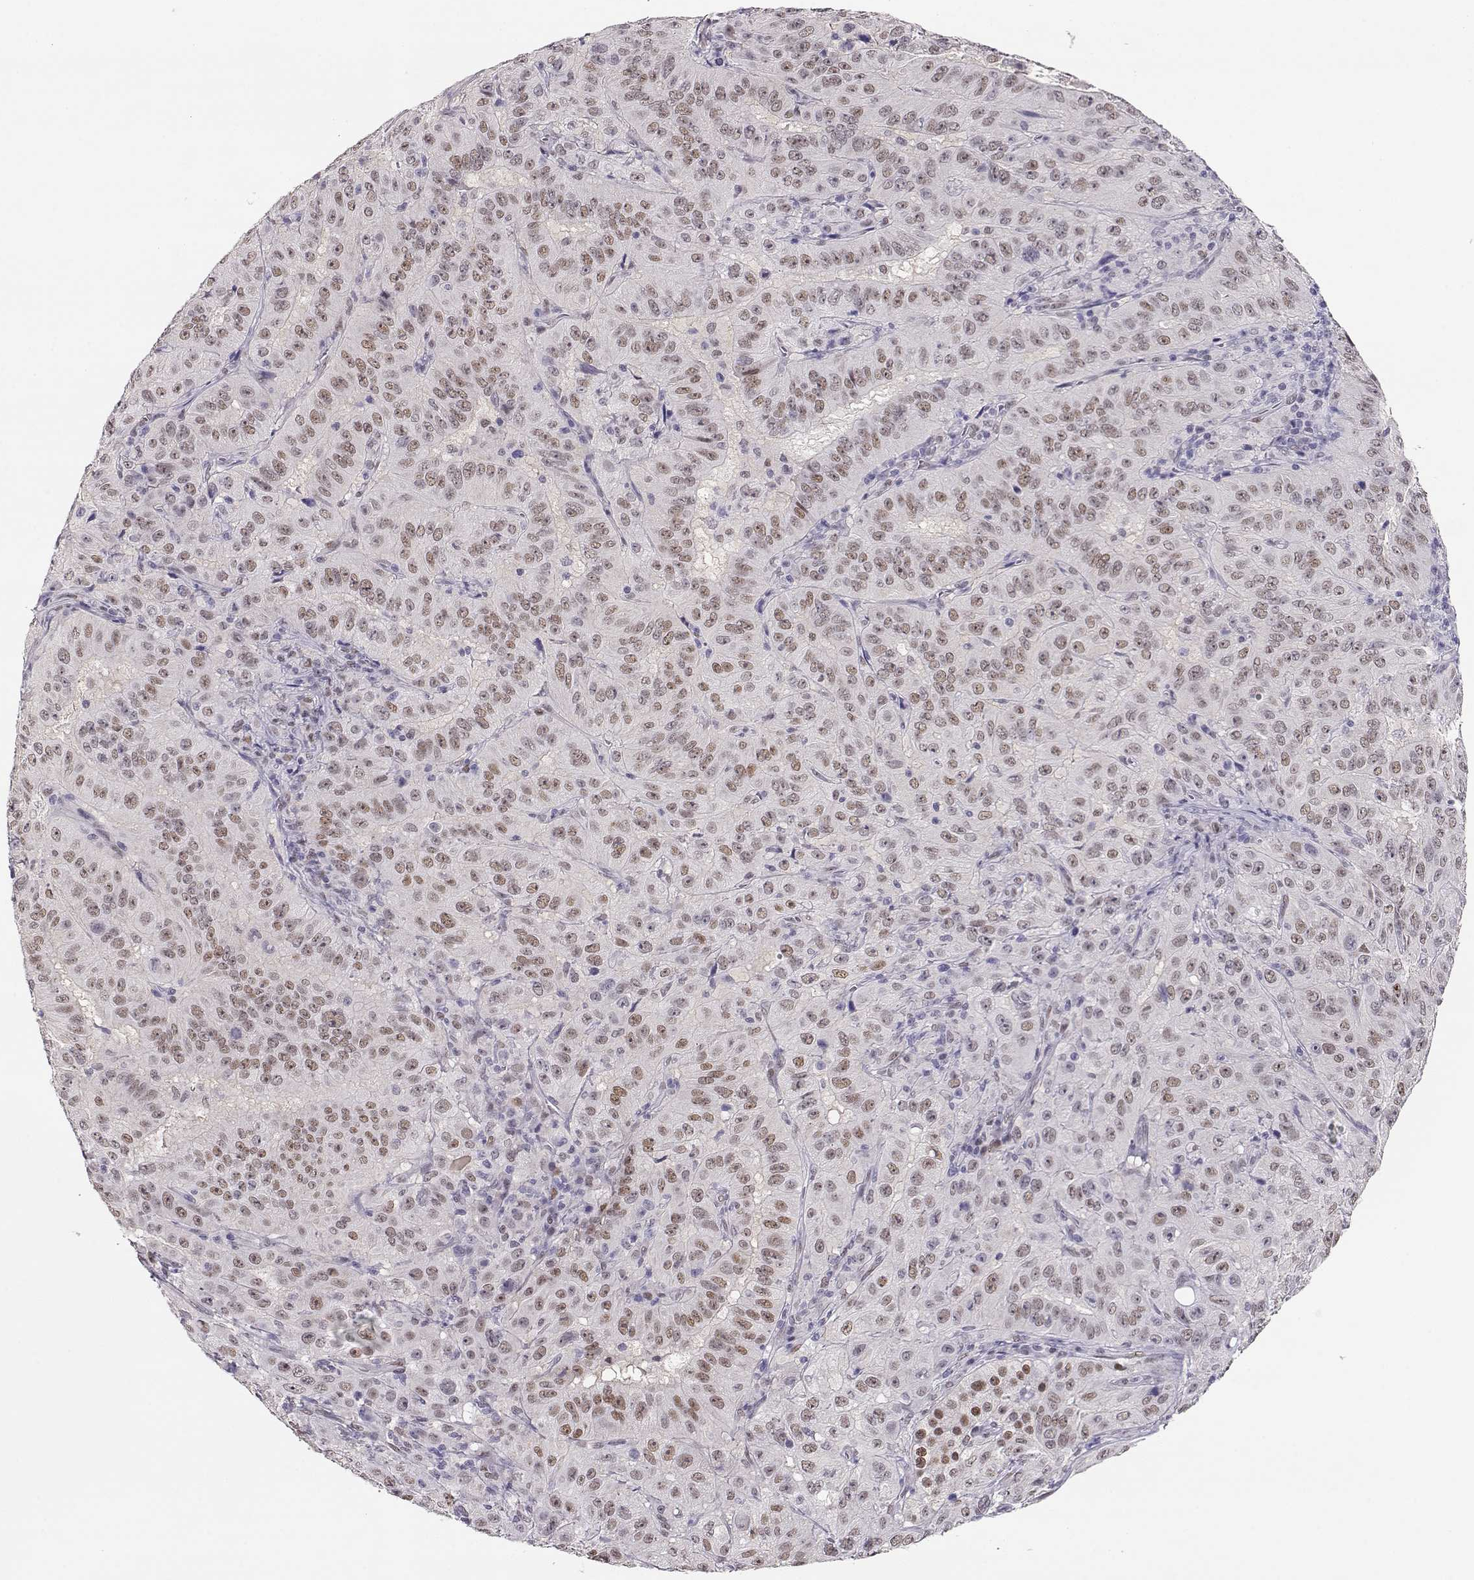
{"staining": {"intensity": "weak", "quantity": ">75%", "location": "nuclear"}, "tissue": "pancreatic cancer", "cell_type": "Tumor cells", "image_type": "cancer", "snomed": [{"axis": "morphology", "description": "Adenocarcinoma, NOS"}, {"axis": "topography", "description": "Pancreas"}], "caption": "Immunohistochemical staining of human adenocarcinoma (pancreatic) exhibits weak nuclear protein staining in about >75% of tumor cells. The staining was performed using DAB (3,3'-diaminobenzidine), with brown indicating positive protein expression. Nuclei are stained blue with hematoxylin.", "gene": "POLI", "patient": {"sex": "male", "age": 63}}